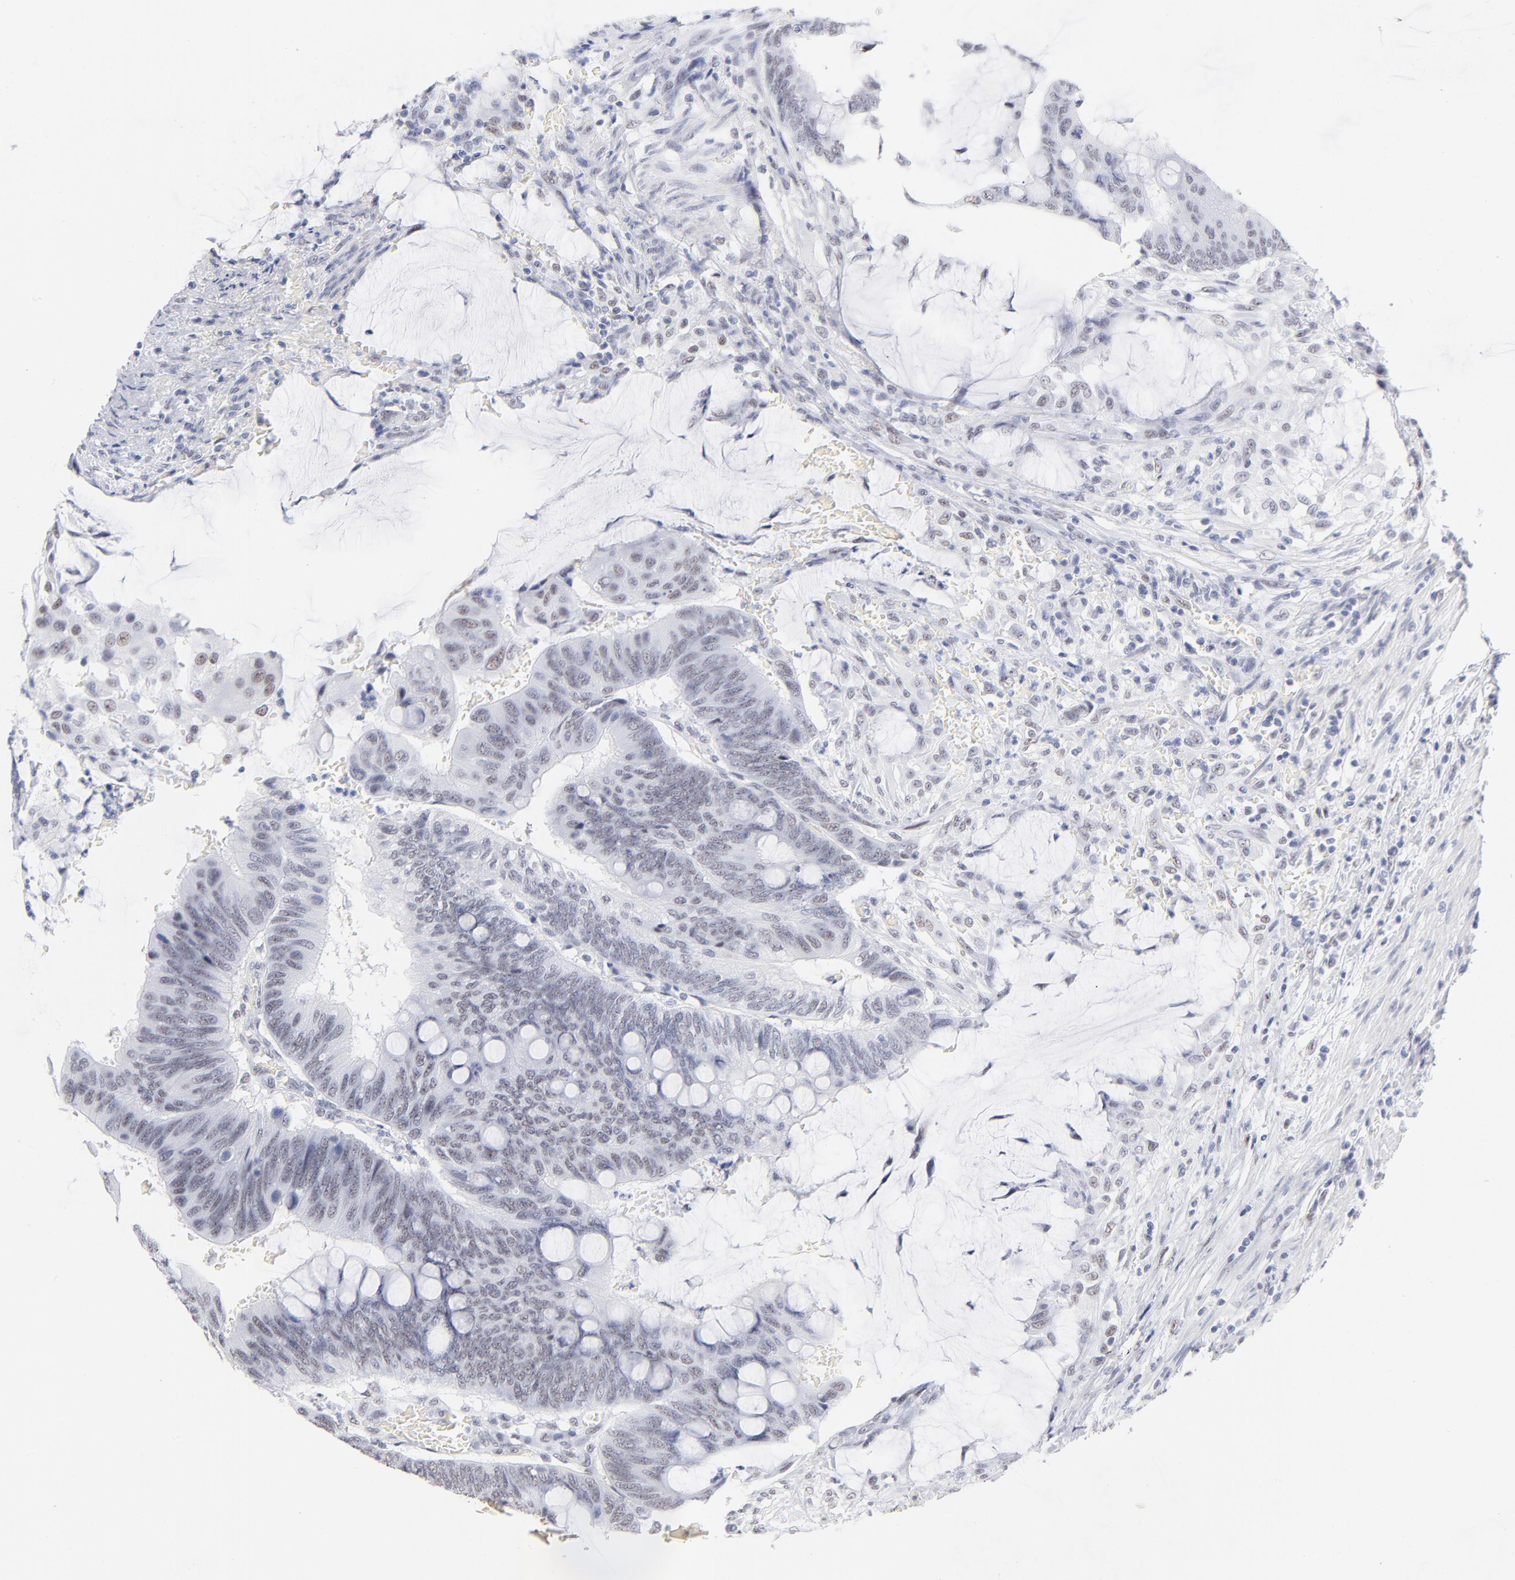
{"staining": {"intensity": "weak", "quantity": "25%-75%", "location": "nuclear"}, "tissue": "colorectal cancer", "cell_type": "Tumor cells", "image_type": "cancer", "snomed": [{"axis": "morphology", "description": "Normal tissue, NOS"}, {"axis": "morphology", "description": "Adenocarcinoma, NOS"}, {"axis": "topography", "description": "Rectum"}], "caption": "DAB (3,3'-diaminobenzidine) immunohistochemical staining of adenocarcinoma (colorectal) displays weak nuclear protein staining in about 25%-75% of tumor cells. The staining was performed using DAB to visualize the protein expression in brown, while the nuclei were stained in blue with hematoxylin (Magnification: 20x).", "gene": "SNRPB", "patient": {"sex": "male", "age": 92}}